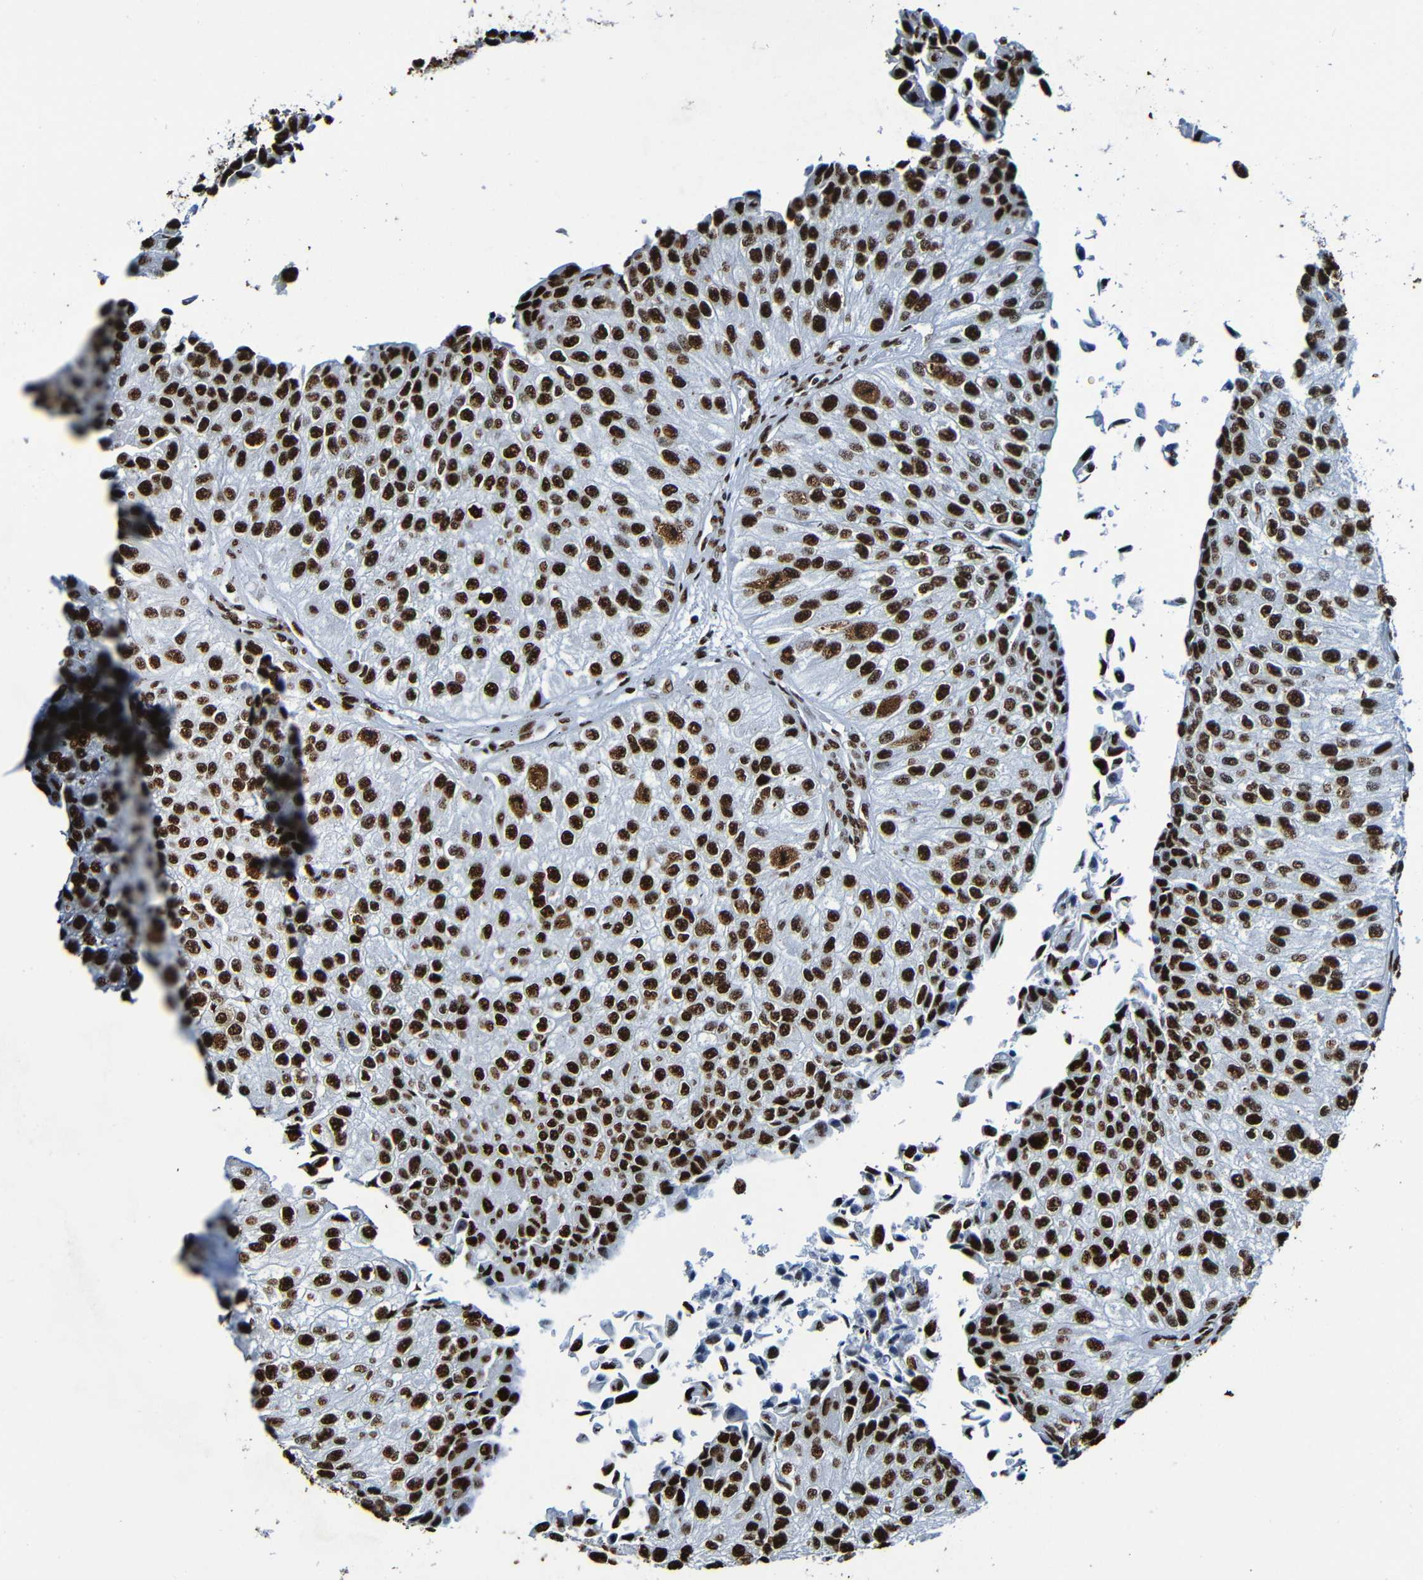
{"staining": {"intensity": "strong", "quantity": ">75%", "location": "nuclear"}, "tissue": "urothelial cancer", "cell_type": "Tumor cells", "image_type": "cancer", "snomed": [{"axis": "morphology", "description": "Urothelial carcinoma, High grade"}, {"axis": "topography", "description": "Kidney"}, {"axis": "topography", "description": "Urinary bladder"}], "caption": "Protein expression analysis of human urothelial carcinoma (high-grade) reveals strong nuclear positivity in approximately >75% of tumor cells.", "gene": "SRSF3", "patient": {"sex": "male", "age": 77}}